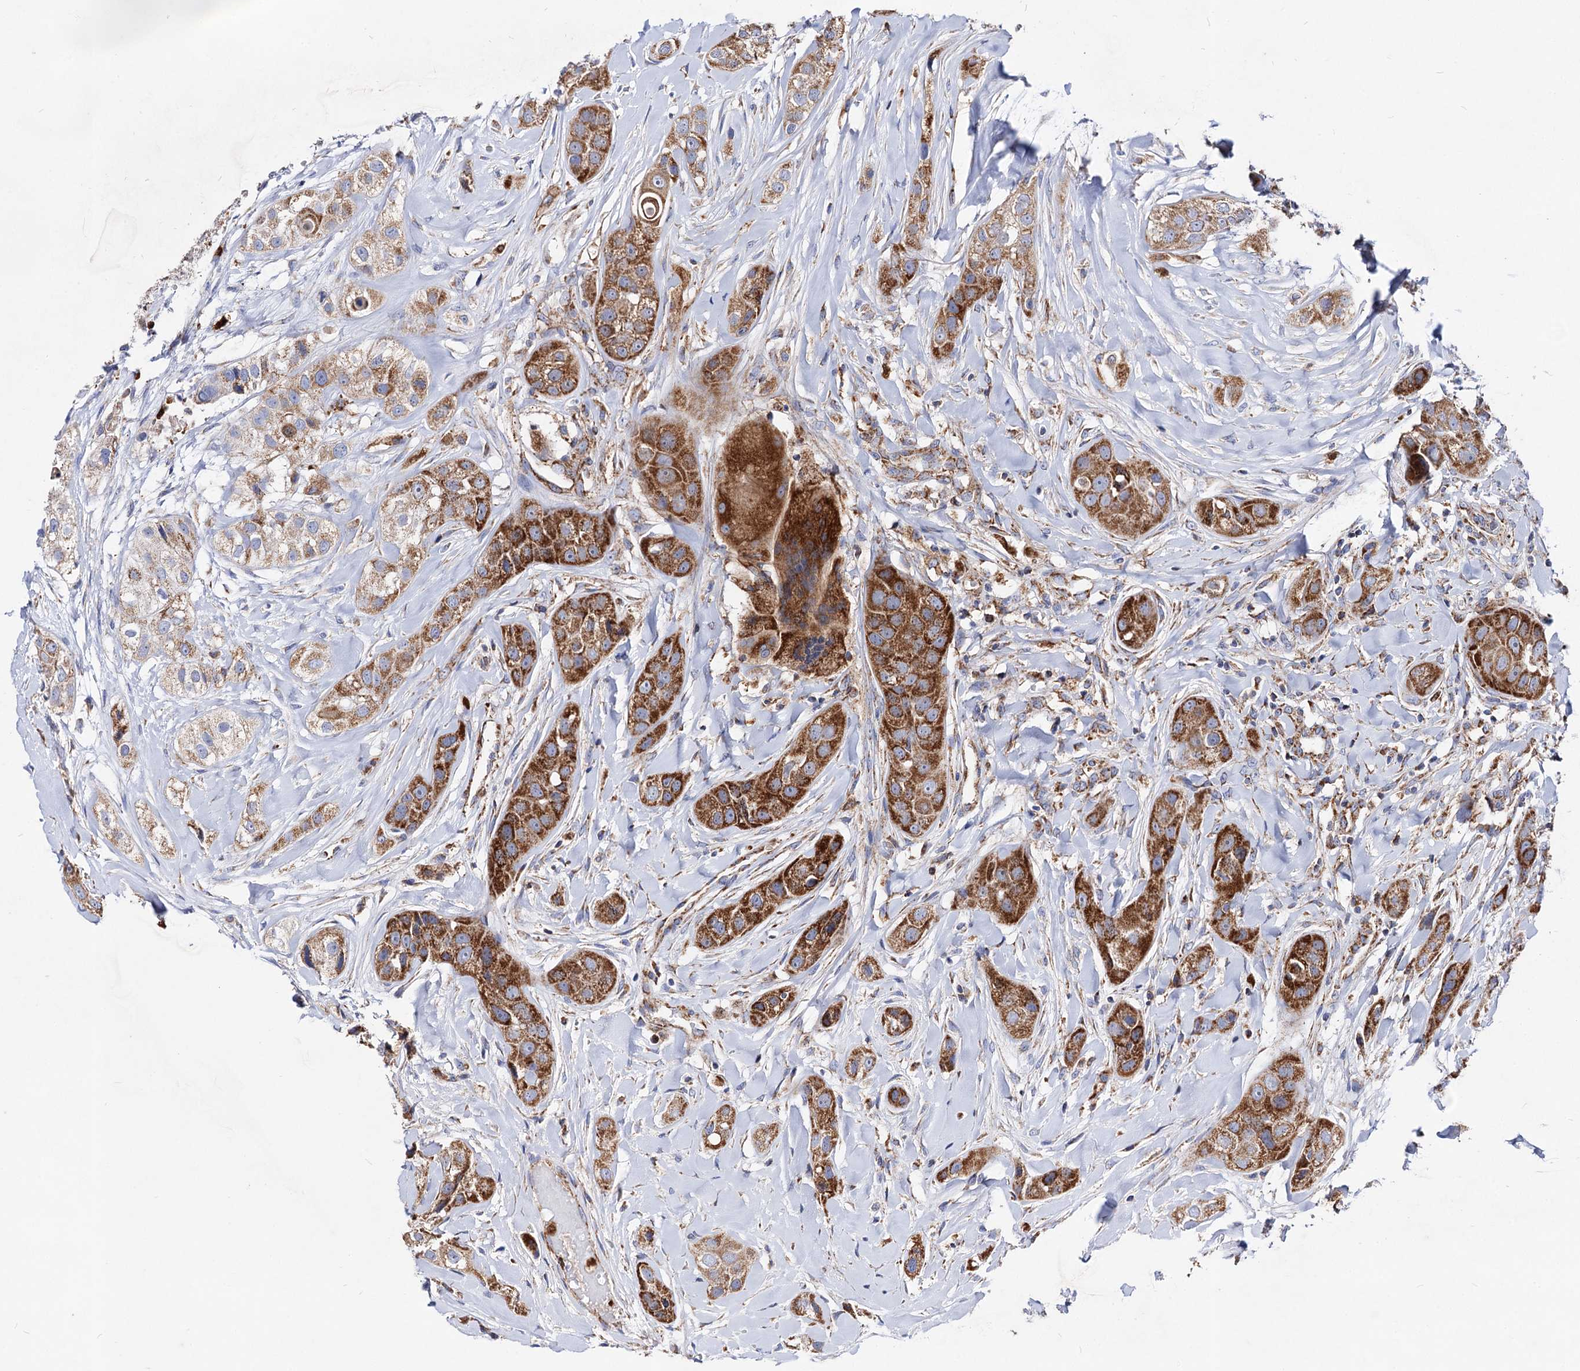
{"staining": {"intensity": "strong", "quantity": ">75%", "location": "cytoplasmic/membranous"}, "tissue": "head and neck cancer", "cell_type": "Tumor cells", "image_type": "cancer", "snomed": [{"axis": "morphology", "description": "Normal tissue, NOS"}, {"axis": "morphology", "description": "Squamous cell carcinoma, NOS"}, {"axis": "topography", "description": "Skeletal muscle"}, {"axis": "topography", "description": "Head-Neck"}], "caption": "The micrograph demonstrates staining of squamous cell carcinoma (head and neck), revealing strong cytoplasmic/membranous protein expression (brown color) within tumor cells.", "gene": "ACAD9", "patient": {"sex": "male", "age": 51}}